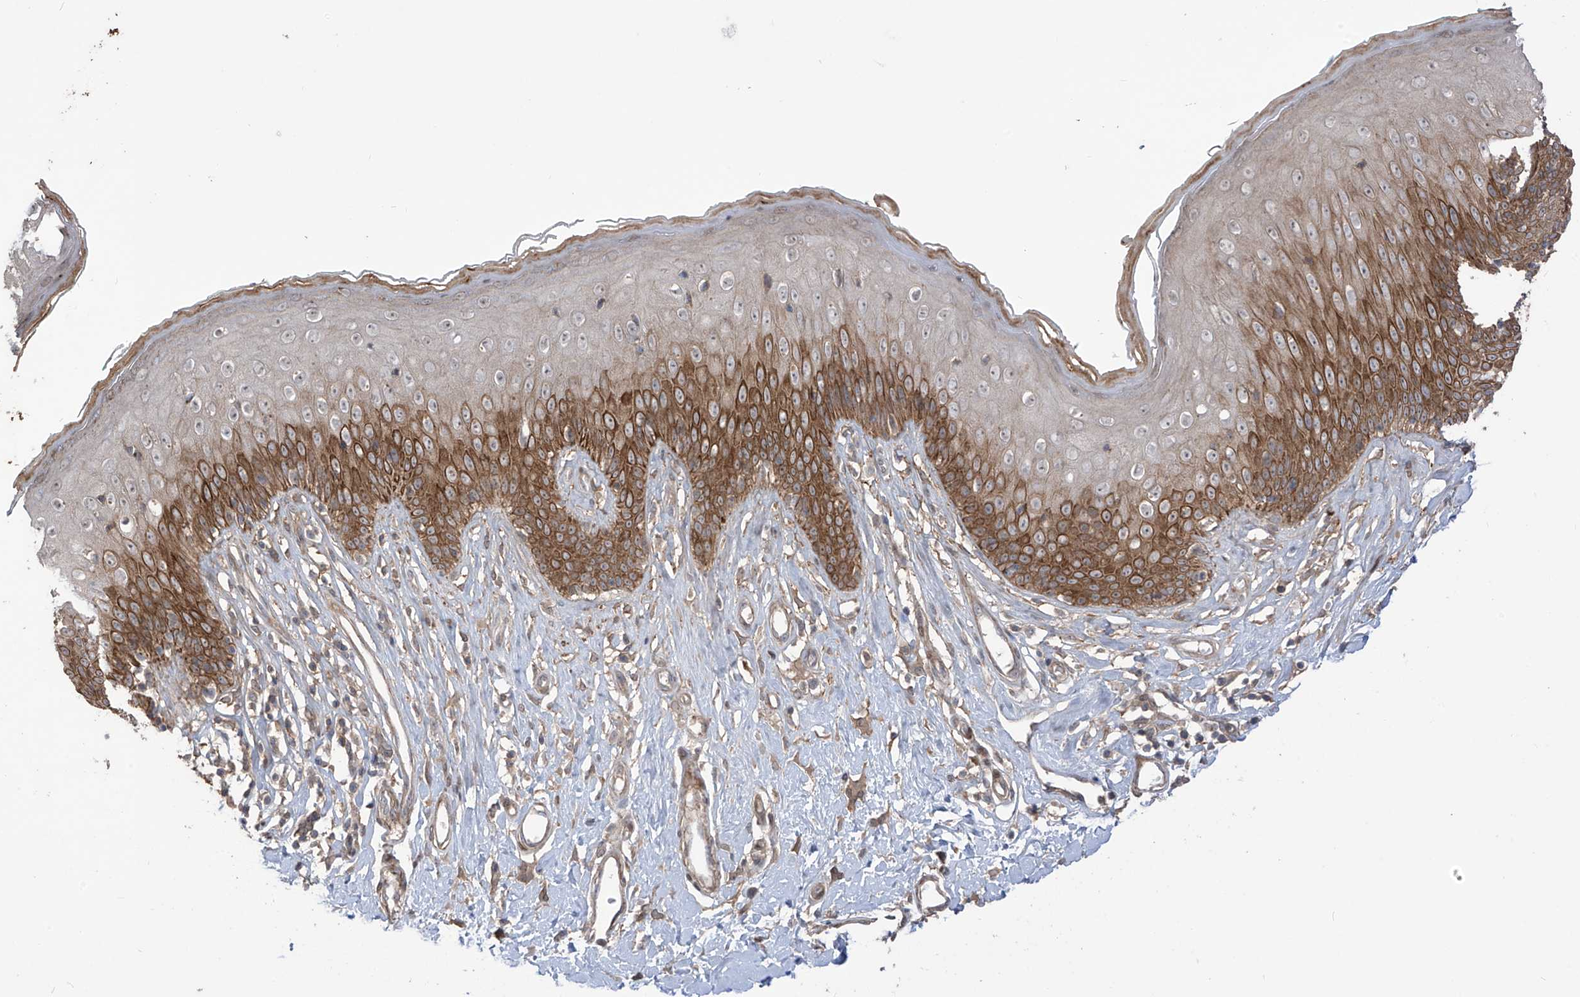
{"staining": {"intensity": "strong", "quantity": "25%-75%", "location": "cytoplasmic/membranous"}, "tissue": "skin", "cell_type": "Epidermal cells", "image_type": "normal", "snomed": [{"axis": "morphology", "description": "Normal tissue, NOS"}, {"axis": "morphology", "description": "Squamous cell carcinoma, NOS"}, {"axis": "topography", "description": "Vulva"}], "caption": "This image reveals IHC staining of unremarkable human skin, with high strong cytoplasmic/membranous expression in about 25%-75% of epidermal cells.", "gene": "LRRC74A", "patient": {"sex": "female", "age": 85}}